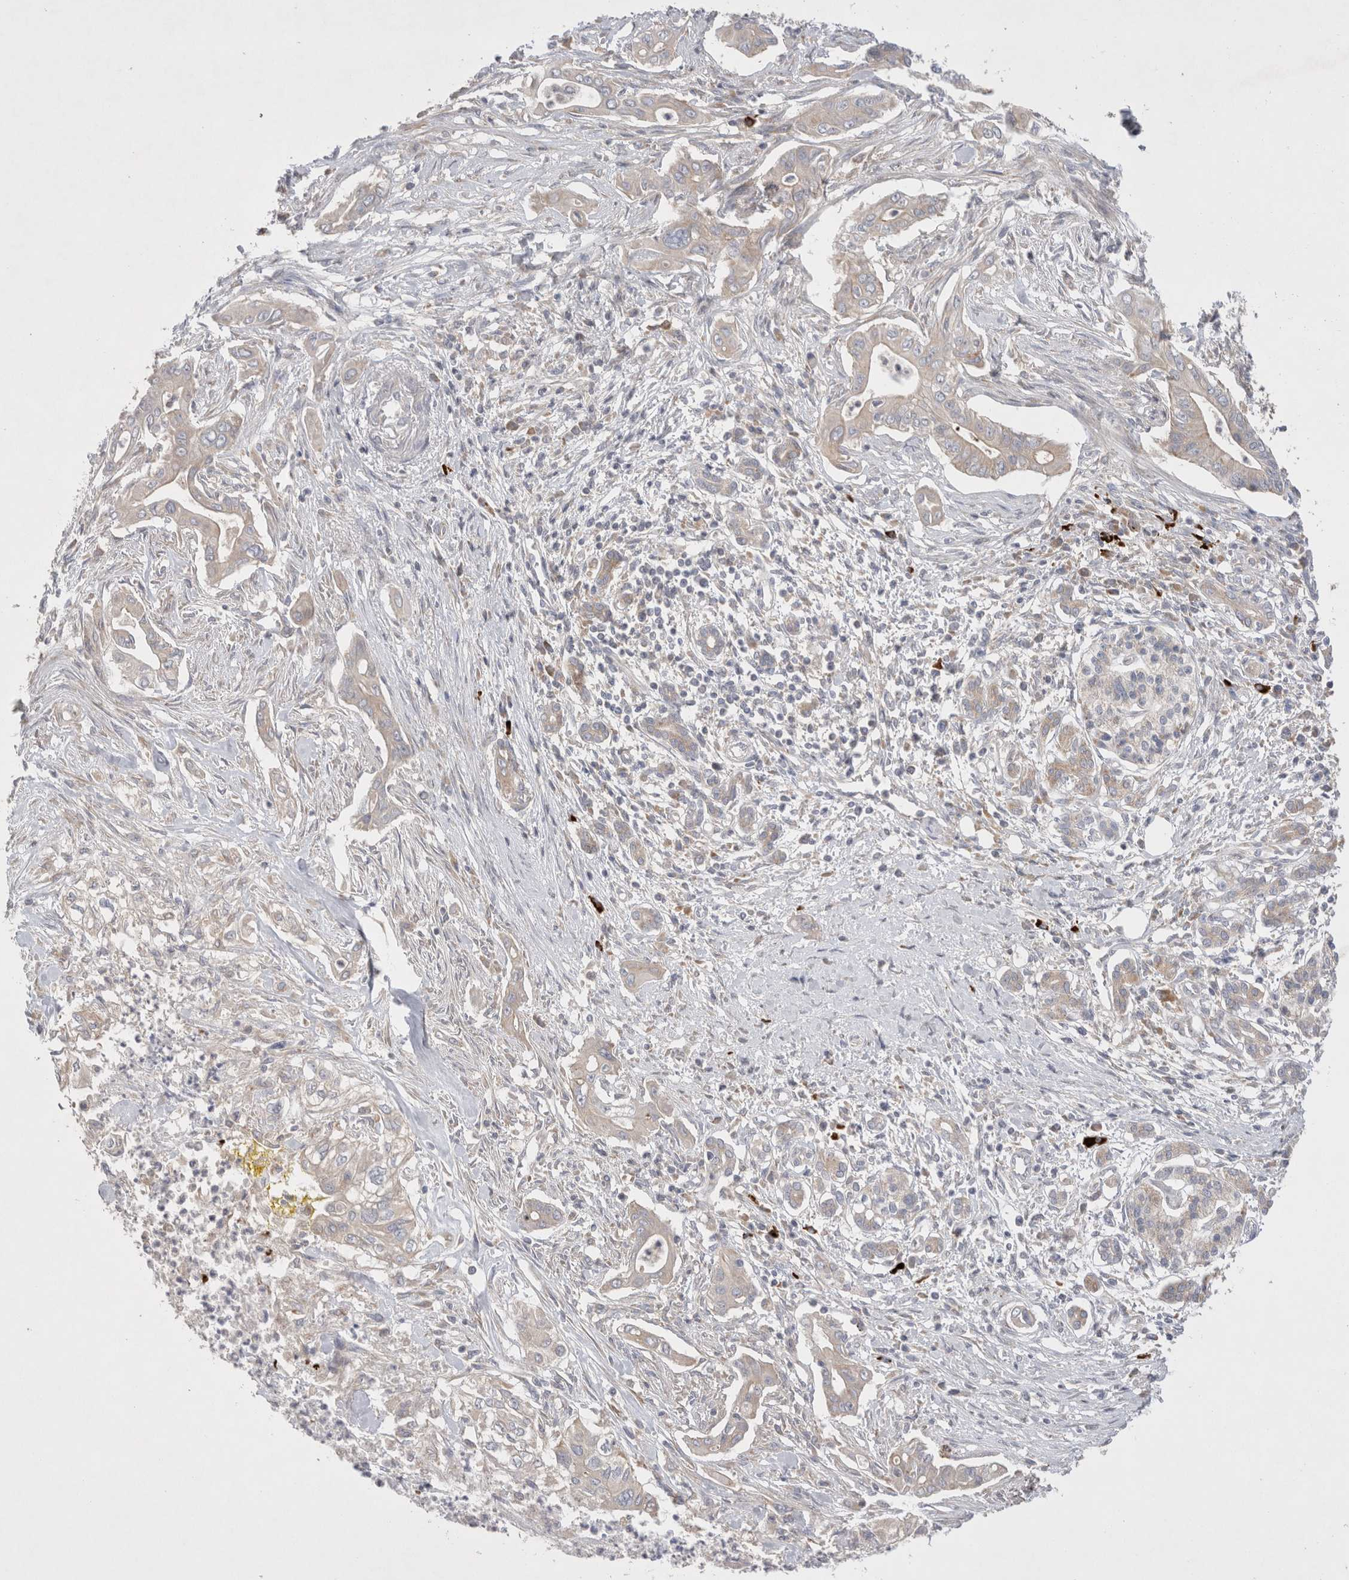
{"staining": {"intensity": "negative", "quantity": "none", "location": "none"}, "tissue": "pancreatic cancer", "cell_type": "Tumor cells", "image_type": "cancer", "snomed": [{"axis": "morphology", "description": "Adenocarcinoma, NOS"}, {"axis": "topography", "description": "Pancreas"}], "caption": "There is no significant expression in tumor cells of adenocarcinoma (pancreatic).", "gene": "TBC1D16", "patient": {"sex": "male", "age": 58}}